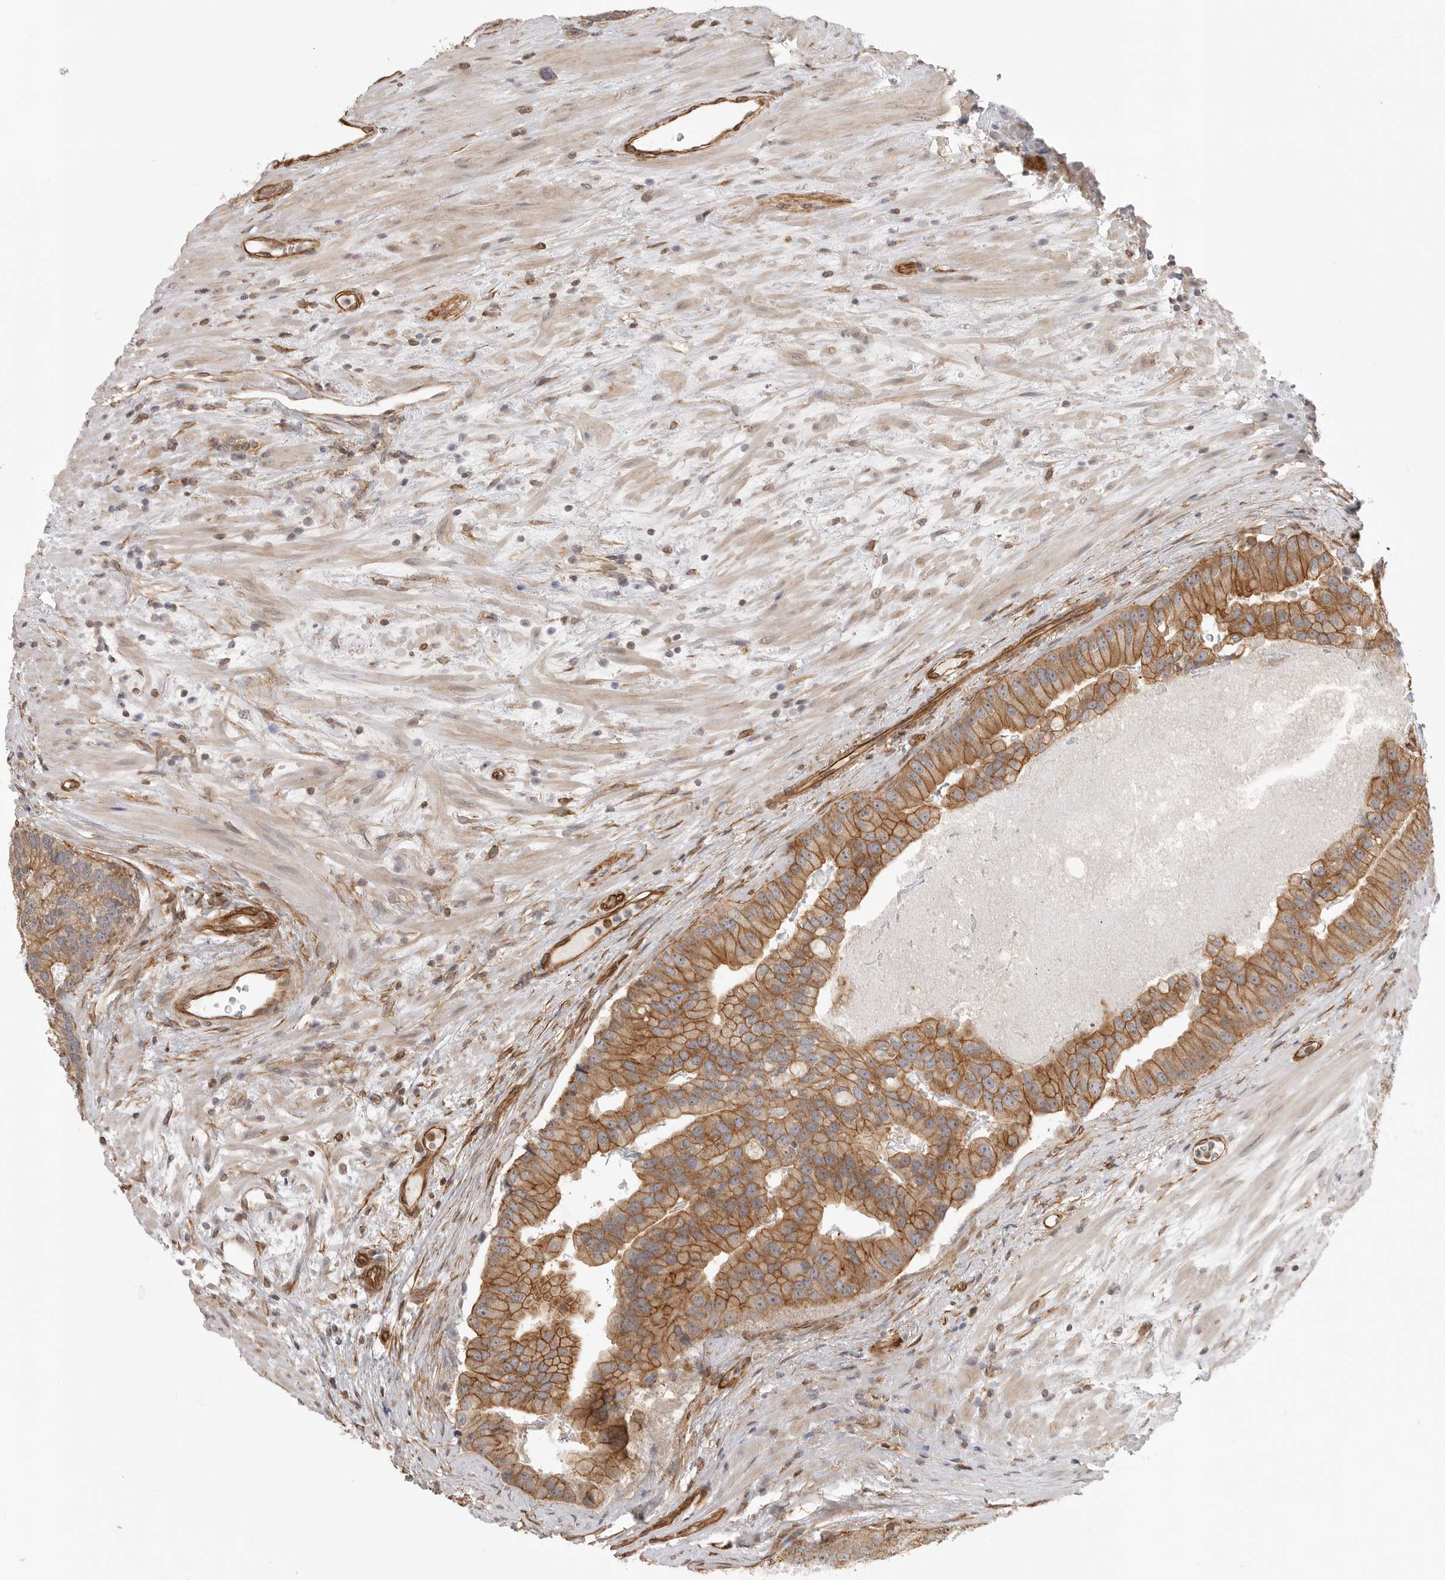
{"staining": {"intensity": "moderate", "quantity": ">75%", "location": "cytoplasmic/membranous"}, "tissue": "prostate cancer", "cell_type": "Tumor cells", "image_type": "cancer", "snomed": [{"axis": "morphology", "description": "Adenocarcinoma, High grade"}, {"axis": "topography", "description": "Prostate"}], "caption": "Tumor cells exhibit medium levels of moderate cytoplasmic/membranous staining in about >75% of cells in human prostate cancer.", "gene": "ATOH7", "patient": {"sex": "male", "age": 70}}